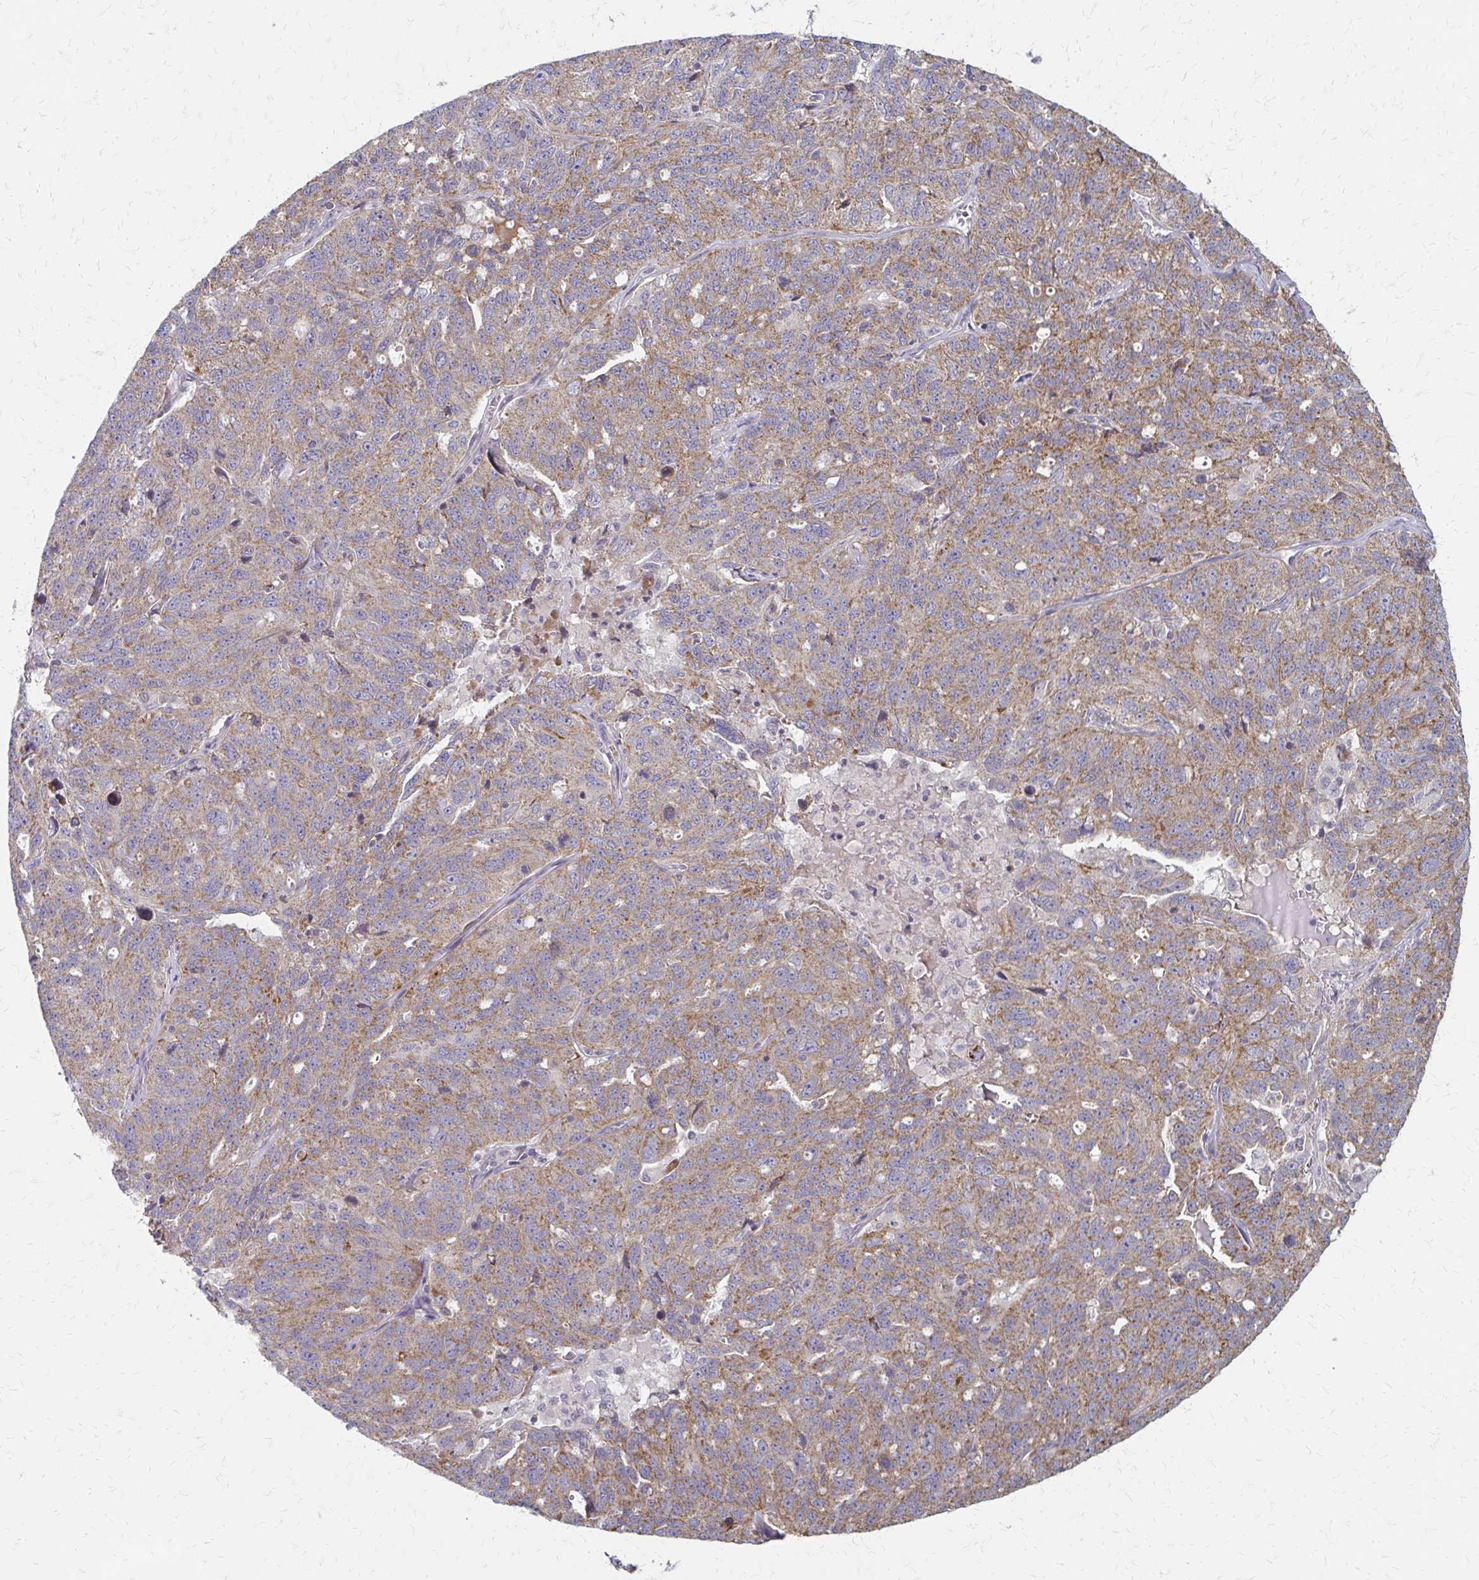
{"staining": {"intensity": "moderate", "quantity": ">75%", "location": "cytoplasmic/membranous"}, "tissue": "ovarian cancer", "cell_type": "Tumor cells", "image_type": "cancer", "snomed": [{"axis": "morphology", "description": "Cystadenocarcinoma, serous, NOS"}, {"axis": "topography", "description": "Ovary"}], "caption": "Immunohistochemistry (IHC) of ovarian cancer reveals medium levels of moderate cytoplasmic/membranous staining in about >75% of tumor cells.", "gene": "ZNF383", "patient": {"sex": "female", "age": 71}}